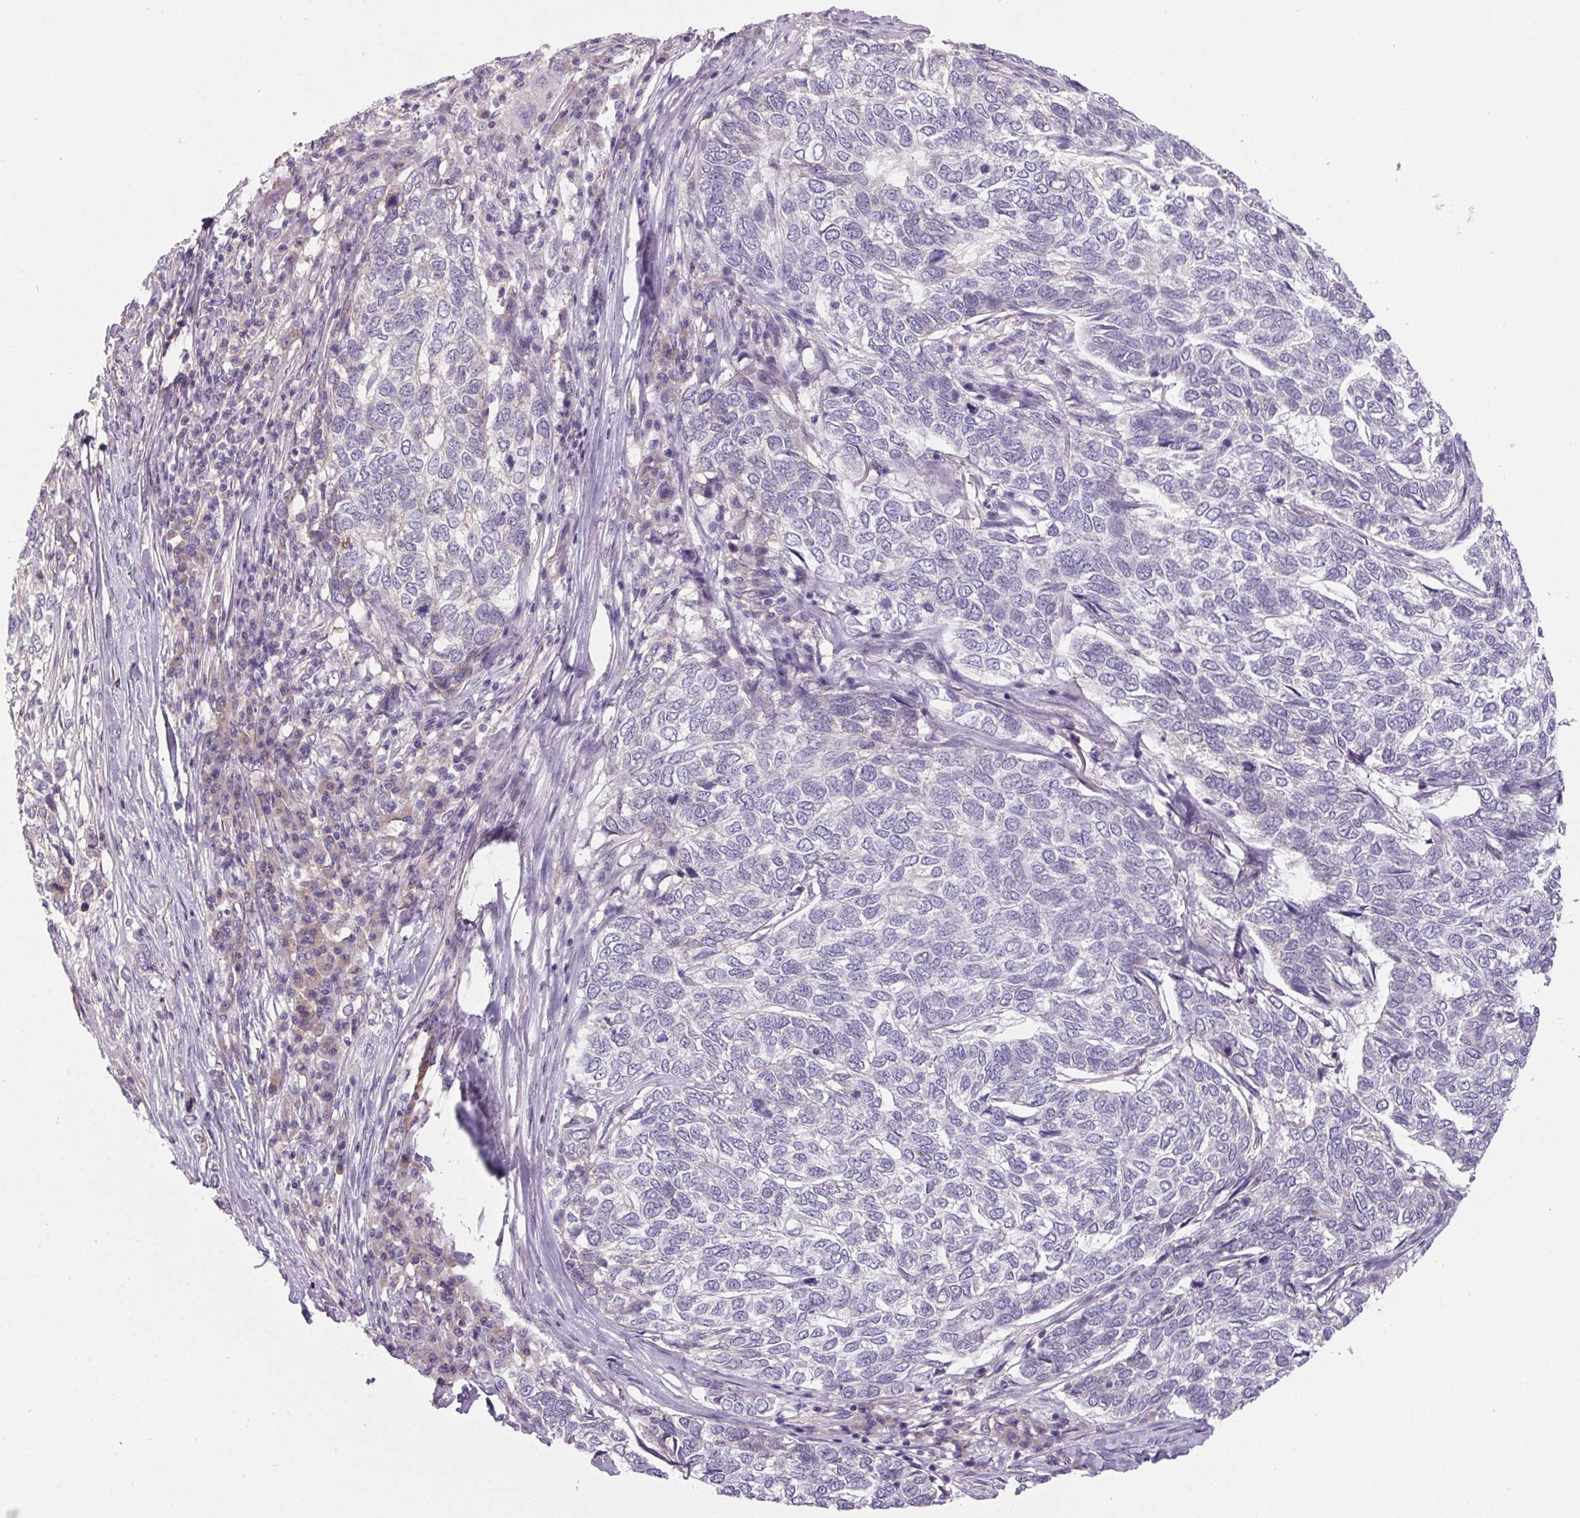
{"staining": {"intensity": "negative", "quantity": "none", "location": "none"}, "tissue": "skin cancer", "cell_type": "Tumor cells", "image_type": "cancer", "snomed": [{"axis": "morphology", "description": "Basal cell carcinoma"}, {"axis": "topography", "description": "Skin"}], "caption": "Immunohistochemical staining of human skin basal cell carcinoma displays no significant staining in tumor cells.", "gene": "APOC4", "patient": {"sex": "female", "age": 65}}